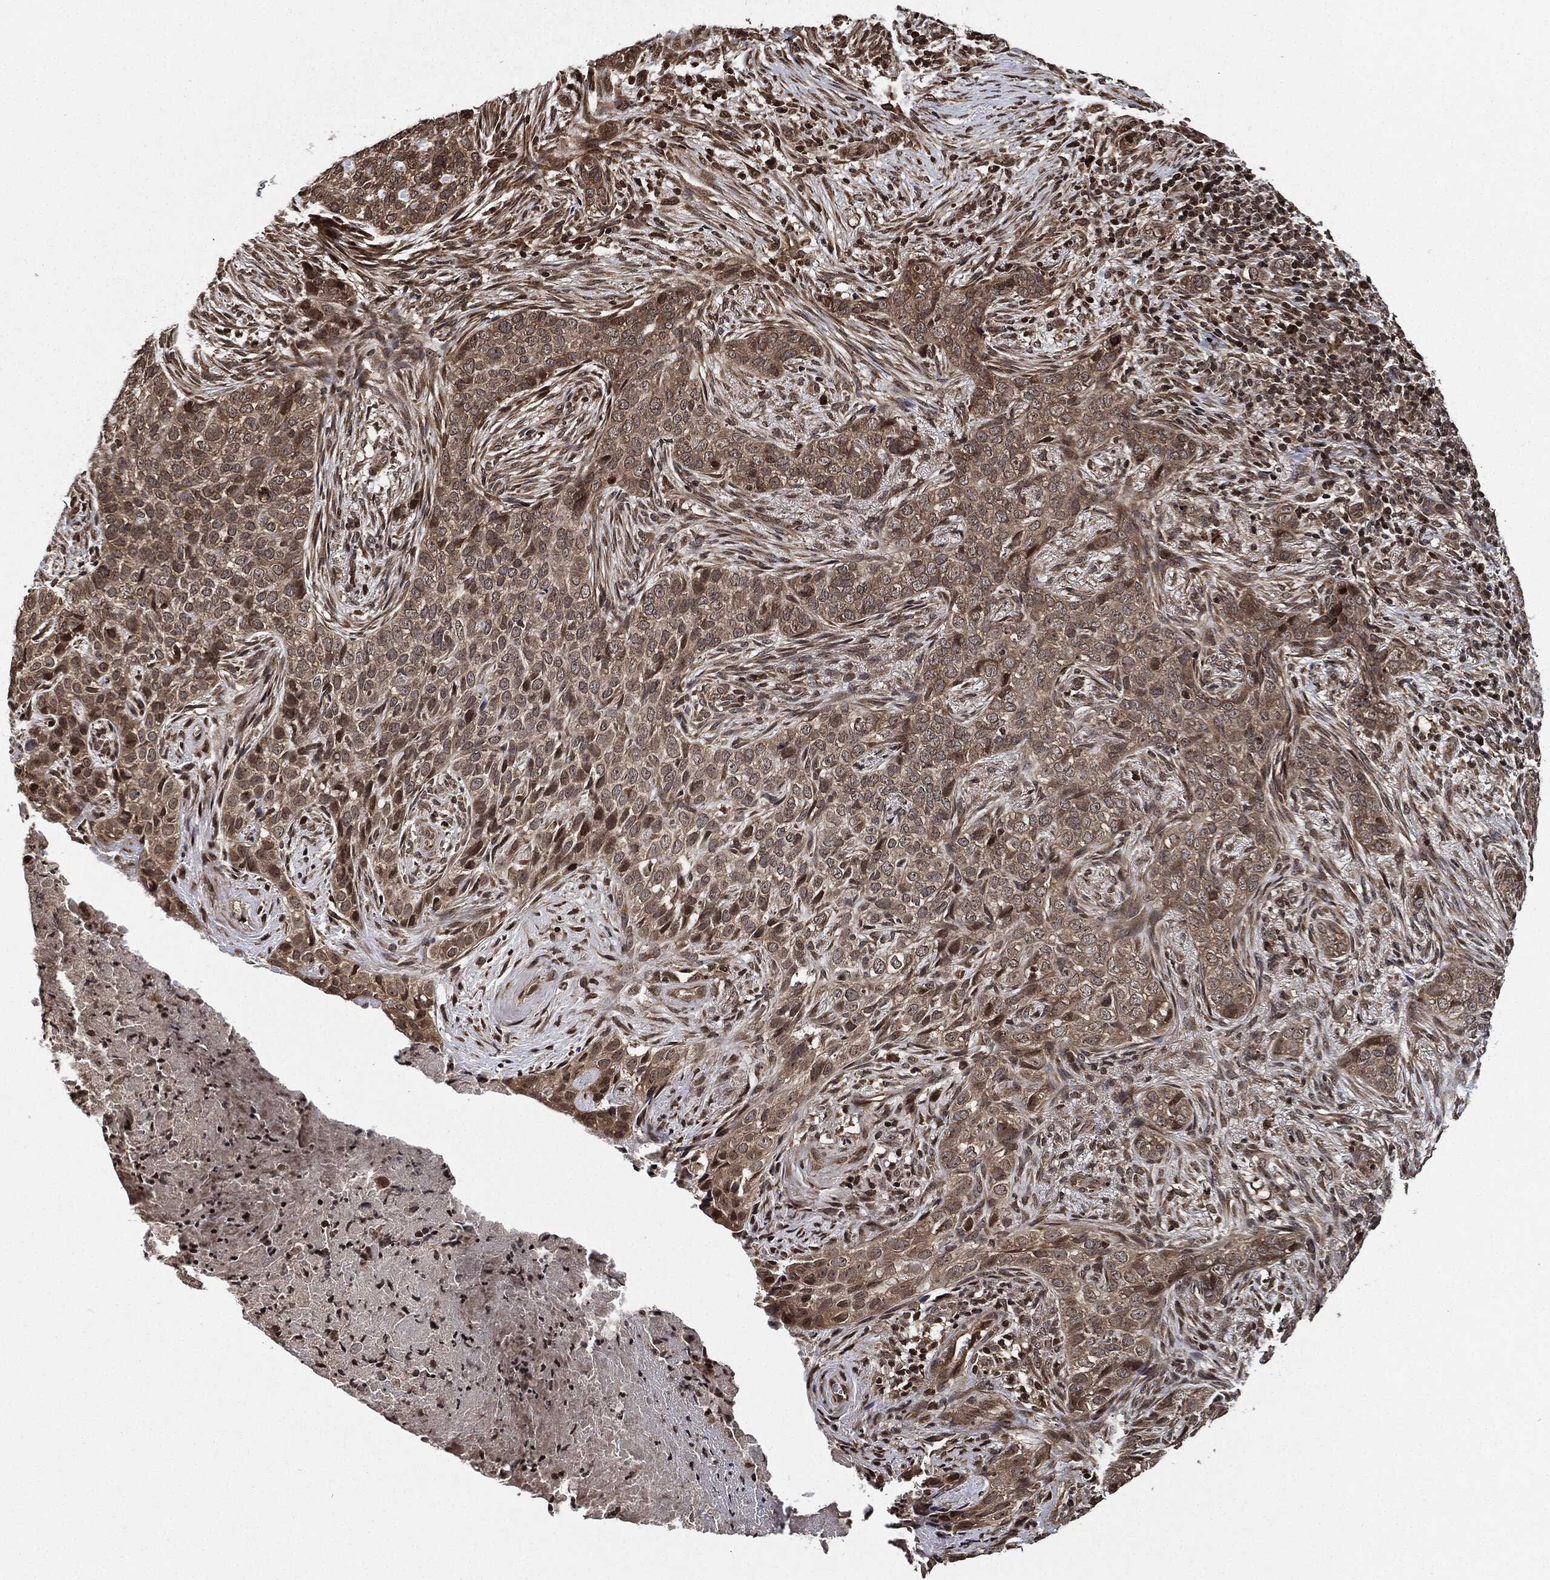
{"staining": {"intensity": "weak", "quantity": "25%-75%", "location": "cytoplasmic/membranous"}, "tissue": "skin cancer", "cell_type": "Tumor cells", "image_type": "cancer", "snomed": [{"axis": "morphology", "description": "Squamous cell carcinoma, NOS"}, {"axis": "topography", "description": "Skin"}], "caption": "About 25%-75% of tumor cells in human skin squamous cell carcinoma show weak cytoplasmic/membranous protein staining as visualized by brown immunohistochemical staining.", "gene": "PDK1", "patient": {"sex": "male", "age": 88}}